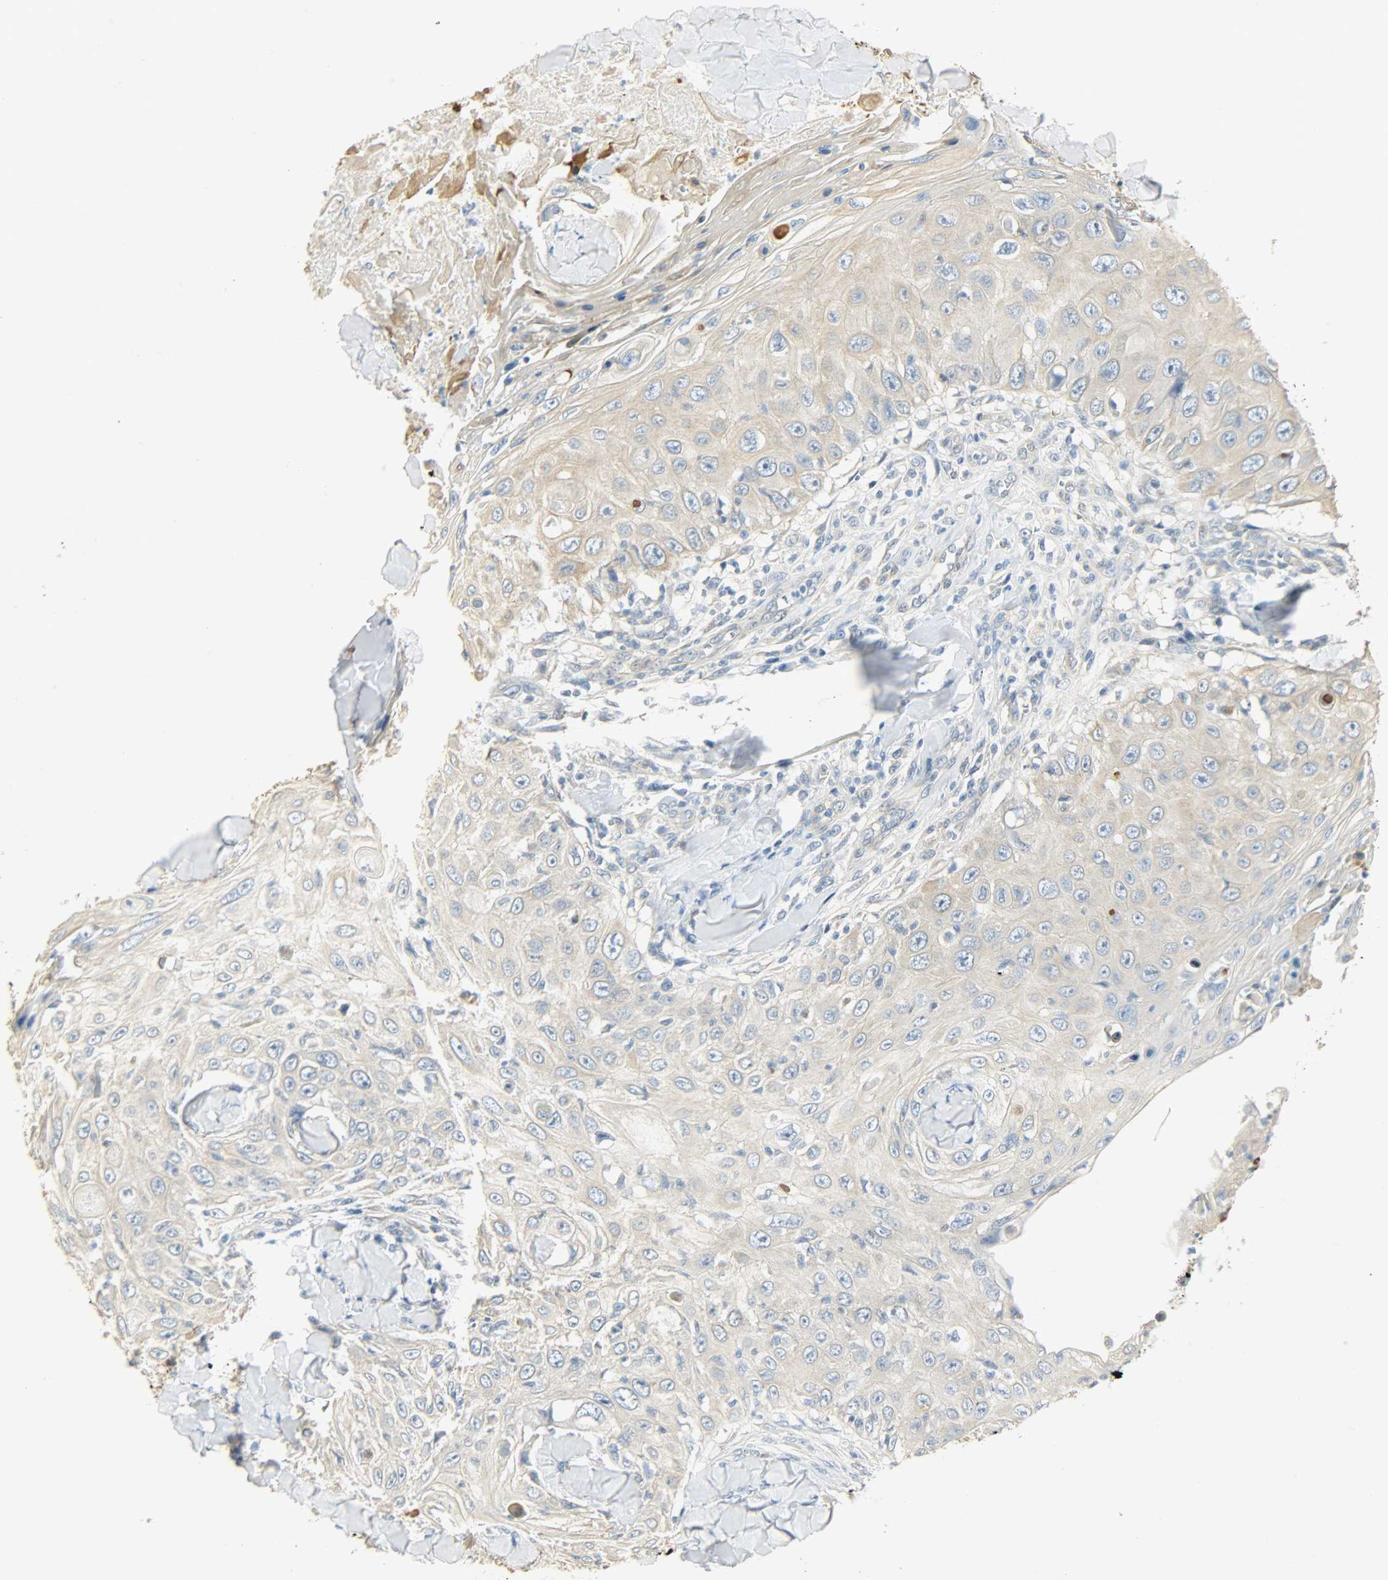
{"staining": {"intensity": "weak", "quantity": "25%-75%", "location": "cytoplasmic/membranous"}, "tissue": "skin cancer", "cell_type": "Tumor cells", "image_type": "cancer", "snomed": [{"axis": "morphology", "description": "Squamous cell carcinoma, NOS"}, {"axis": "topography", "description": "Skin"}], "caption": "An immunohistochemistry micrograph of neoplastic tissue is shown. Protein staining in brown highlights weak cytoplasmic/membranous positivity in skin cancer (squamous cell carcinoma) within tumor cells. The staining is performed using DAB brown chromogen to label protein expression. The nuclei are counter-stained blue using hematoxylin.", "gene": "USP13", "patient": {"sex": "male", "age": 86}}